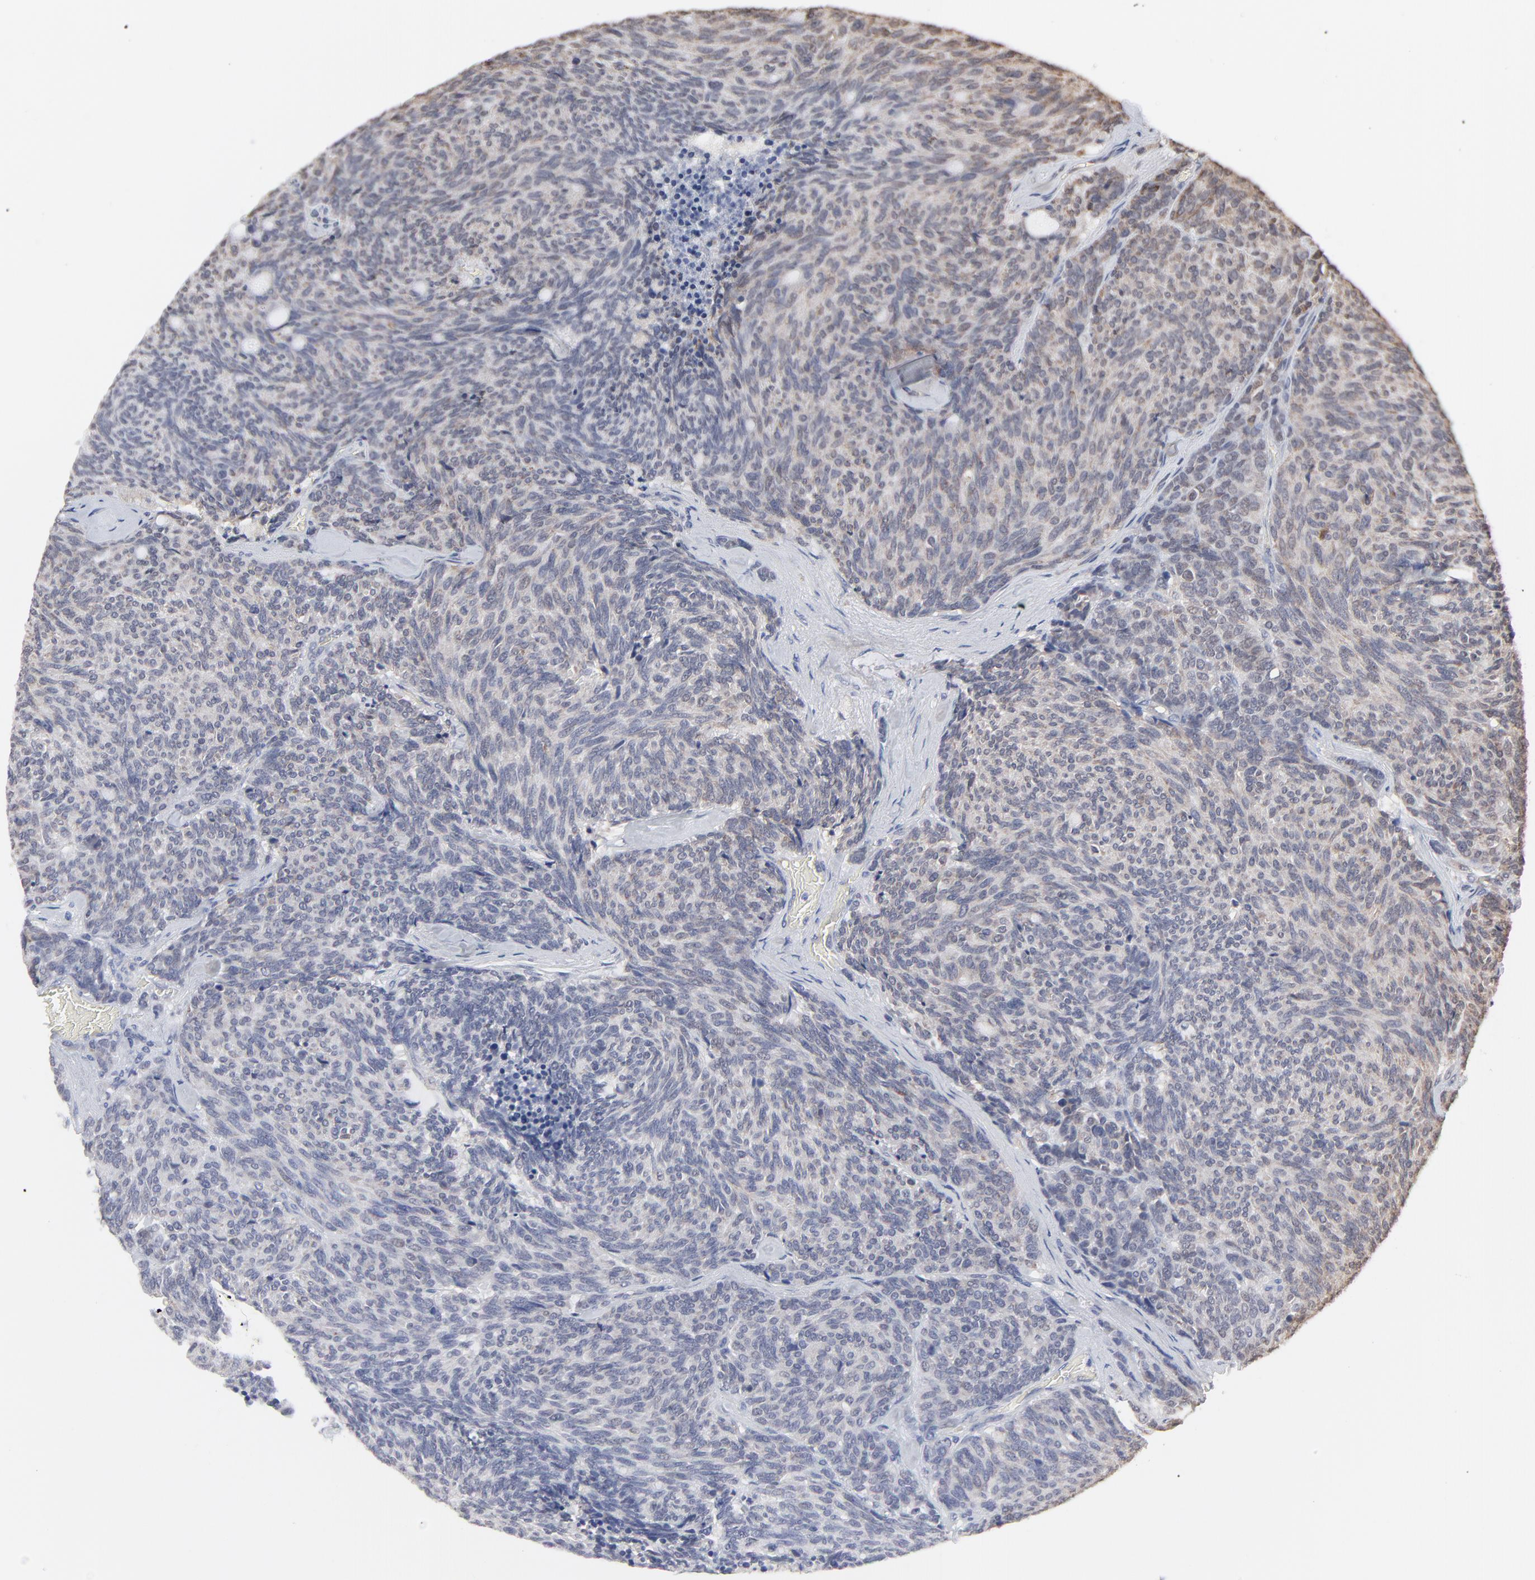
{"staining": {"intensity": "negative", "quantity": "none", "location": "none"}, "tissue": "carcinoid", "cell_type": "Tumor cells", "image_type": "cancer", "snomed": [{"axis": "morphology", "description": "Carcinoid, malignant, NOS"}, {"axis": "topography", "description": "Pancreas"}], "caption": "Malignant carcinoid was stained to show a protein in brown. There is no significant positivity in tumor cells.", "gene": "CHM", "patient": {"sex": "female", "age": 54}}